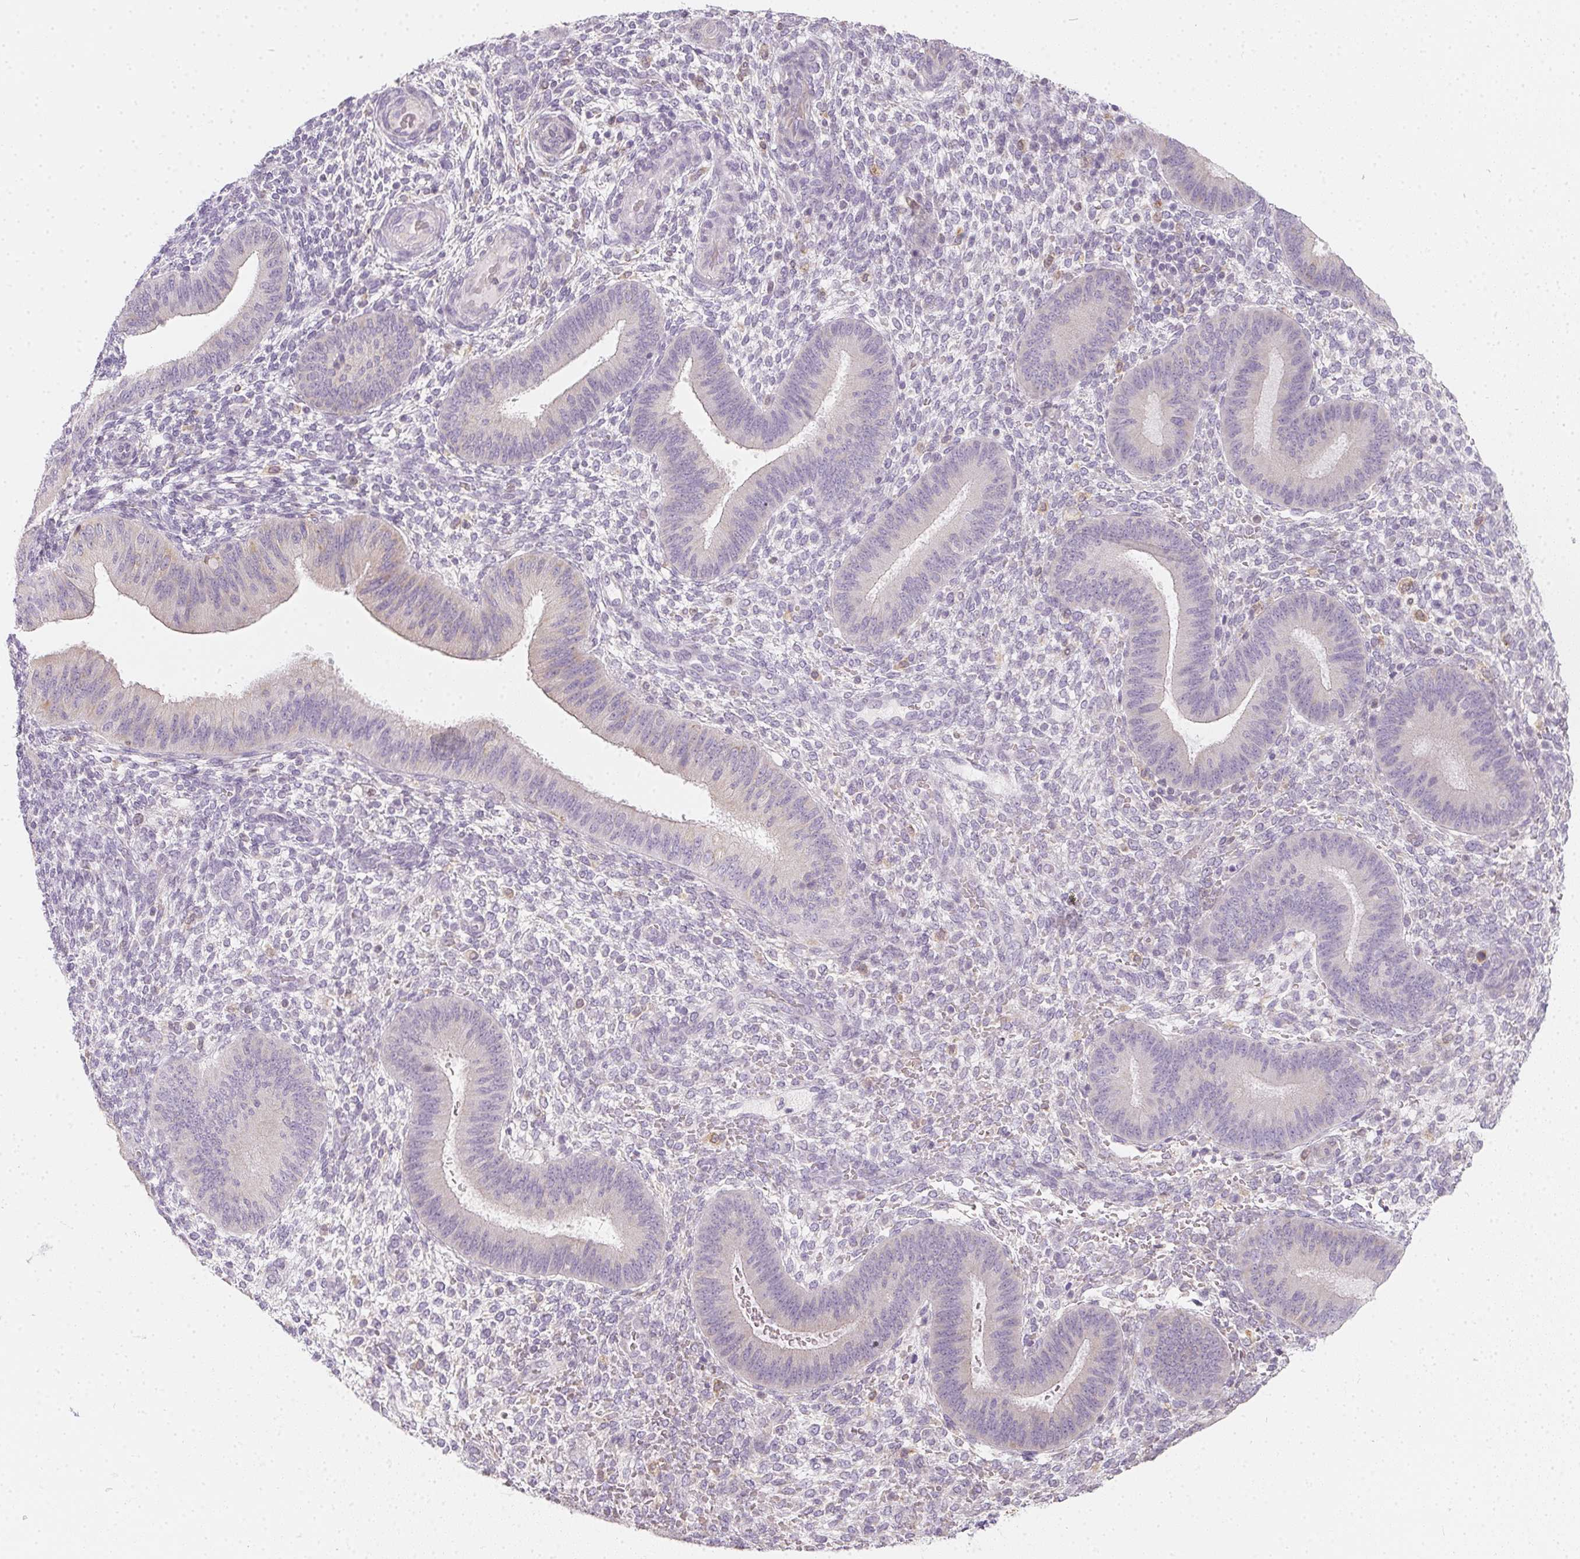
{"staining": {"intensity": "negative", "quantity": "none", "location": "none"}, "tissue": "endometrium", "cell_type": "Cells in endometrial stroma", "image_type": "normal", "snomed": [{"axis": "morphology", "description": "Normal tissue, NOS"}, {"axis": "topography", "description": "Endometrium"}], "caption": "Immunohistochemistry photomicrograph of normal endometrium: endometrium stained with DAB displays no significant protein expression in cells in endometrial stroma. Brightfield microscopy of immunohistochemistry (IHC) stained with DAB (brown) and hematoxylin (blue), captured at high magnification.", "gene": "SOAT1", "patient": {"sex": "female", "age": 39}}